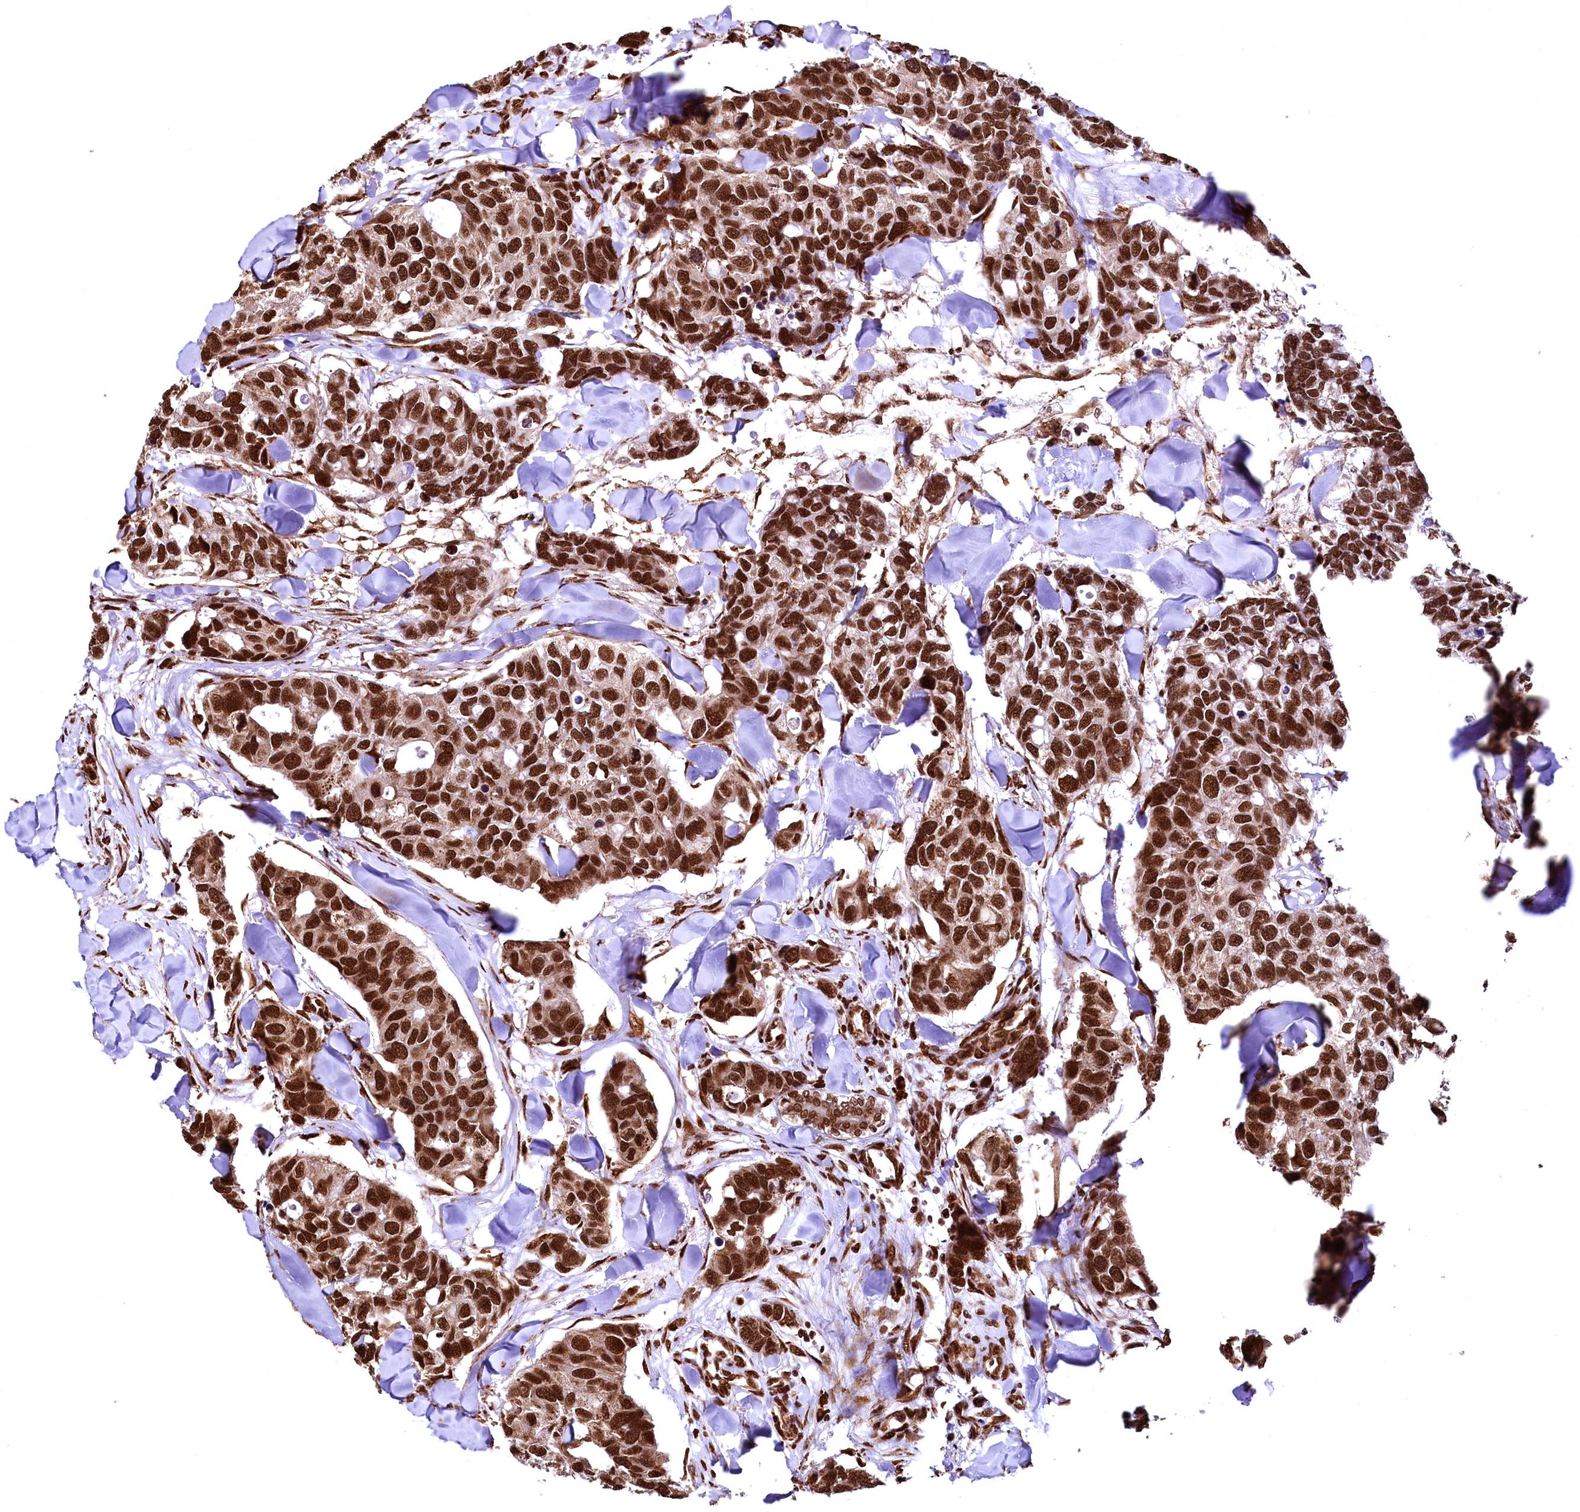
{"staining": {"intensity": "strong", "quantity": ">75%", "location": "nuclear"}, "tissue": "breast cancer", "cell_type": "Tumor cells", "image_type": "cancer", "snomed": [{"axis": "morphology", "description": "Duct carcinoma"}, {"axis": "topography", "description": "Breast"}], "caption": "Protein staining shows strong nuclear staining in about >75% of tumor cells in breast cancer (intraductal carcinoma).", "gene": "PDS5B", "patient": {"sex": "female", "age": 83}}